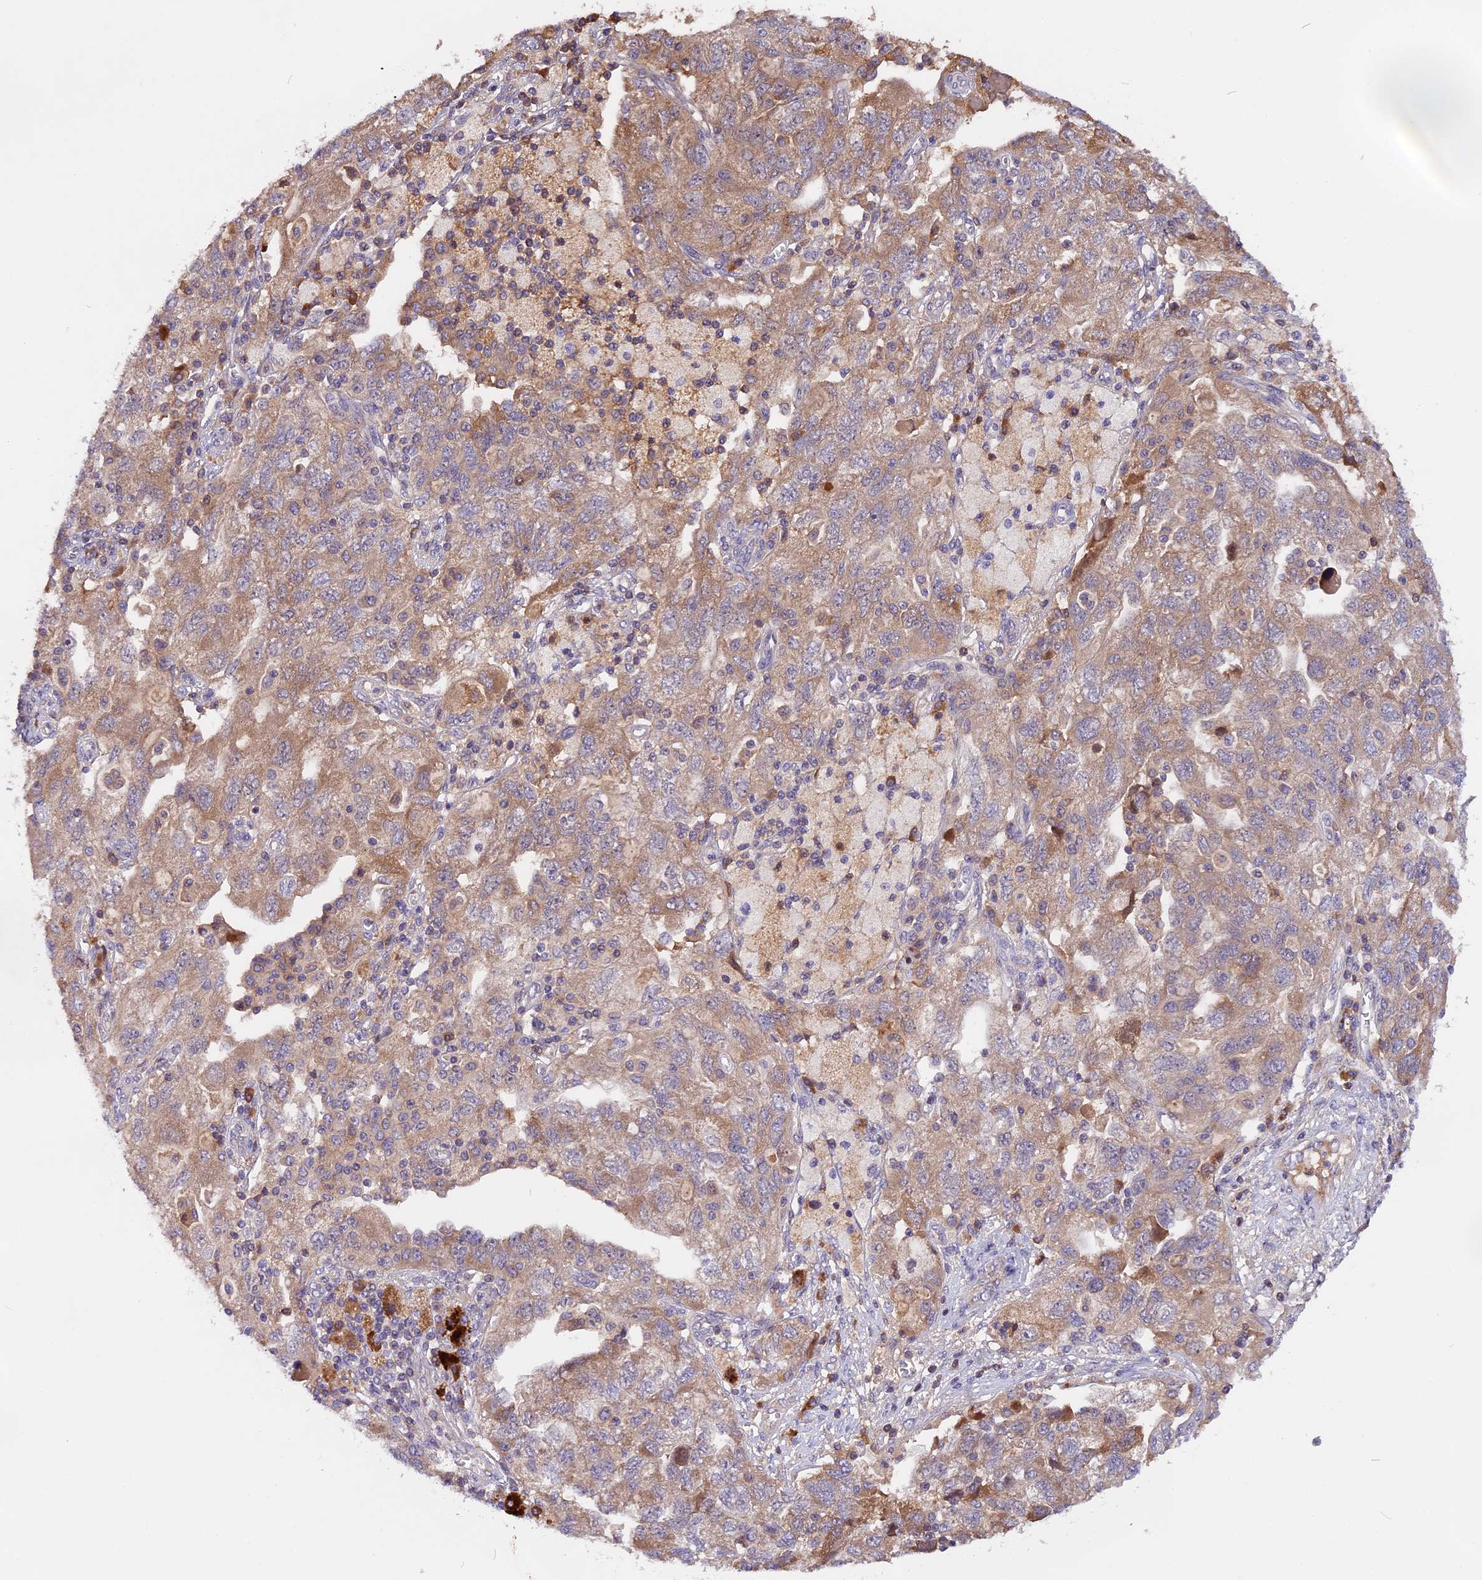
{"staining": {"intensity": "weak", "quantity": ">75%", "location": "cytoplasmic/membranous"}, "tissue": "ovarian cancer", "cell_type": "Tumor cells", "image_type": "cancer", "snomed": [{"axis": "morphology", "description": "Carcinoma, NOS"}, {"axis": "morphology", "description": "Cystadenocarcinoma, serous, NOS"}, {"axis": "topography", "description": "Ovary"}], "caption": "Immunohistochemical staining of human ovarian cancer (carcinoma) exhibits low levels of weak cytoplasmic/membranous protein positivity in approximately >75% of tumor cells.", "gene": "MARK4", "patient": {"sex": "female", "age": 69}}